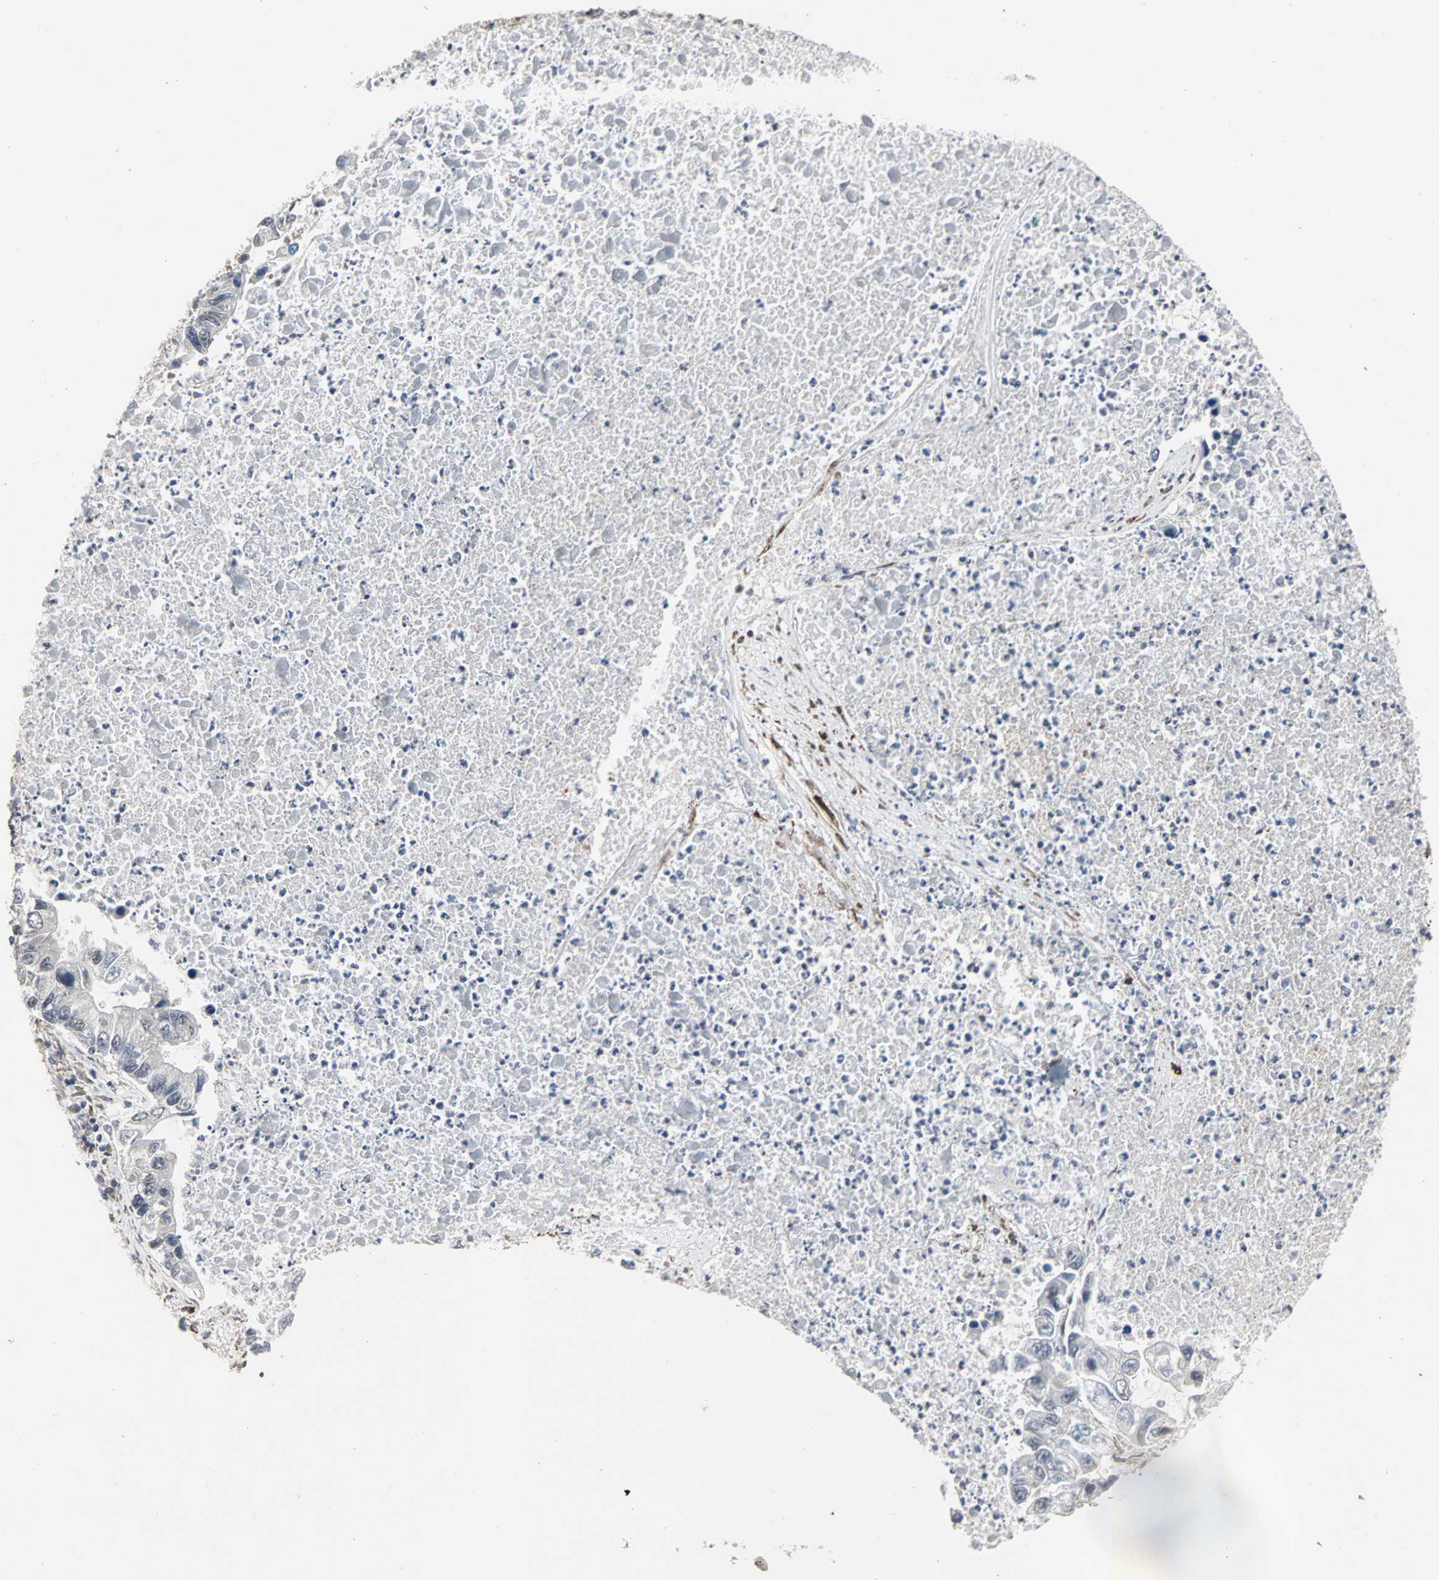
{"staining": {"intensity": "negative", "quantity": "none", "location": "none"}, "tissue": "lung cancer", "cell_type": "Tumor cells", "image_type": "cancer", "snomed": [{"axis": "morphology", "description": "Adenocarcinoma, NOS"}, {"axis": "topography", "description": "Lung"}], "caption": "Tumor cells are negative for protein expression in human adenocarcinoma (lung).", "gene": "TRPV4", "patient": {"sex": "female", "age": 51}}